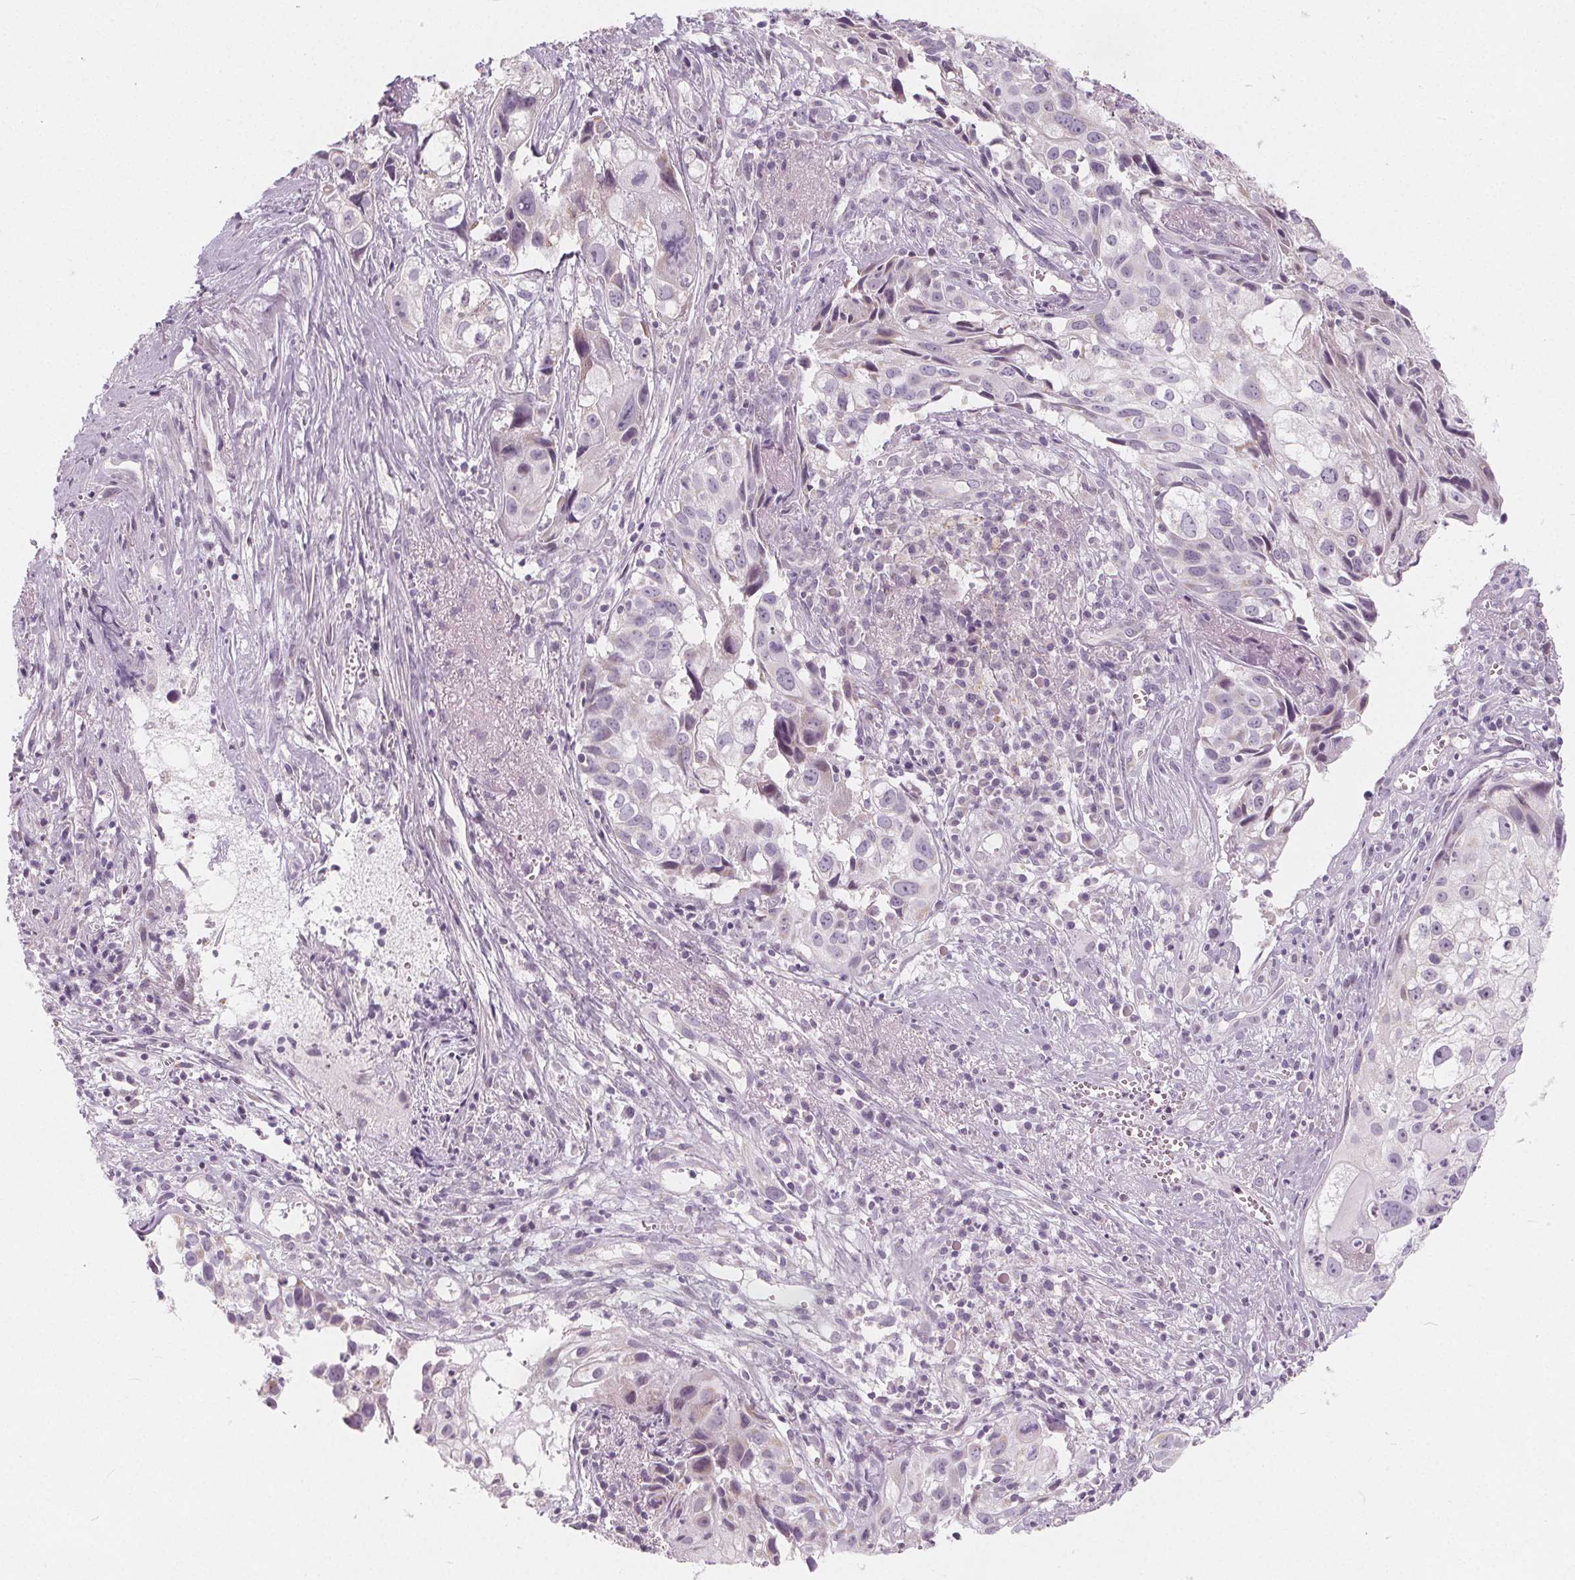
{"staining": {"intensity": "negative", "quantity": "none", "location": "none"}, "tissue": "cervical cancer", "cell_type": "Tumor cells", "image_type": "cancer", "snomed": [{"axis": "morphology", "description": "Squamous cell carcinoma, NOS"}, {"axis": "topography", "description": "Cervix"}], "caption": "DAB (3,3'-diaminobenzidine) immunohistochemical staining of human cervical cancer (squamous cell carcinoma) displays no significant staining in tumor cells.", "gene": "NUP210L", "patient": {"sex": "female", "age": 53}}